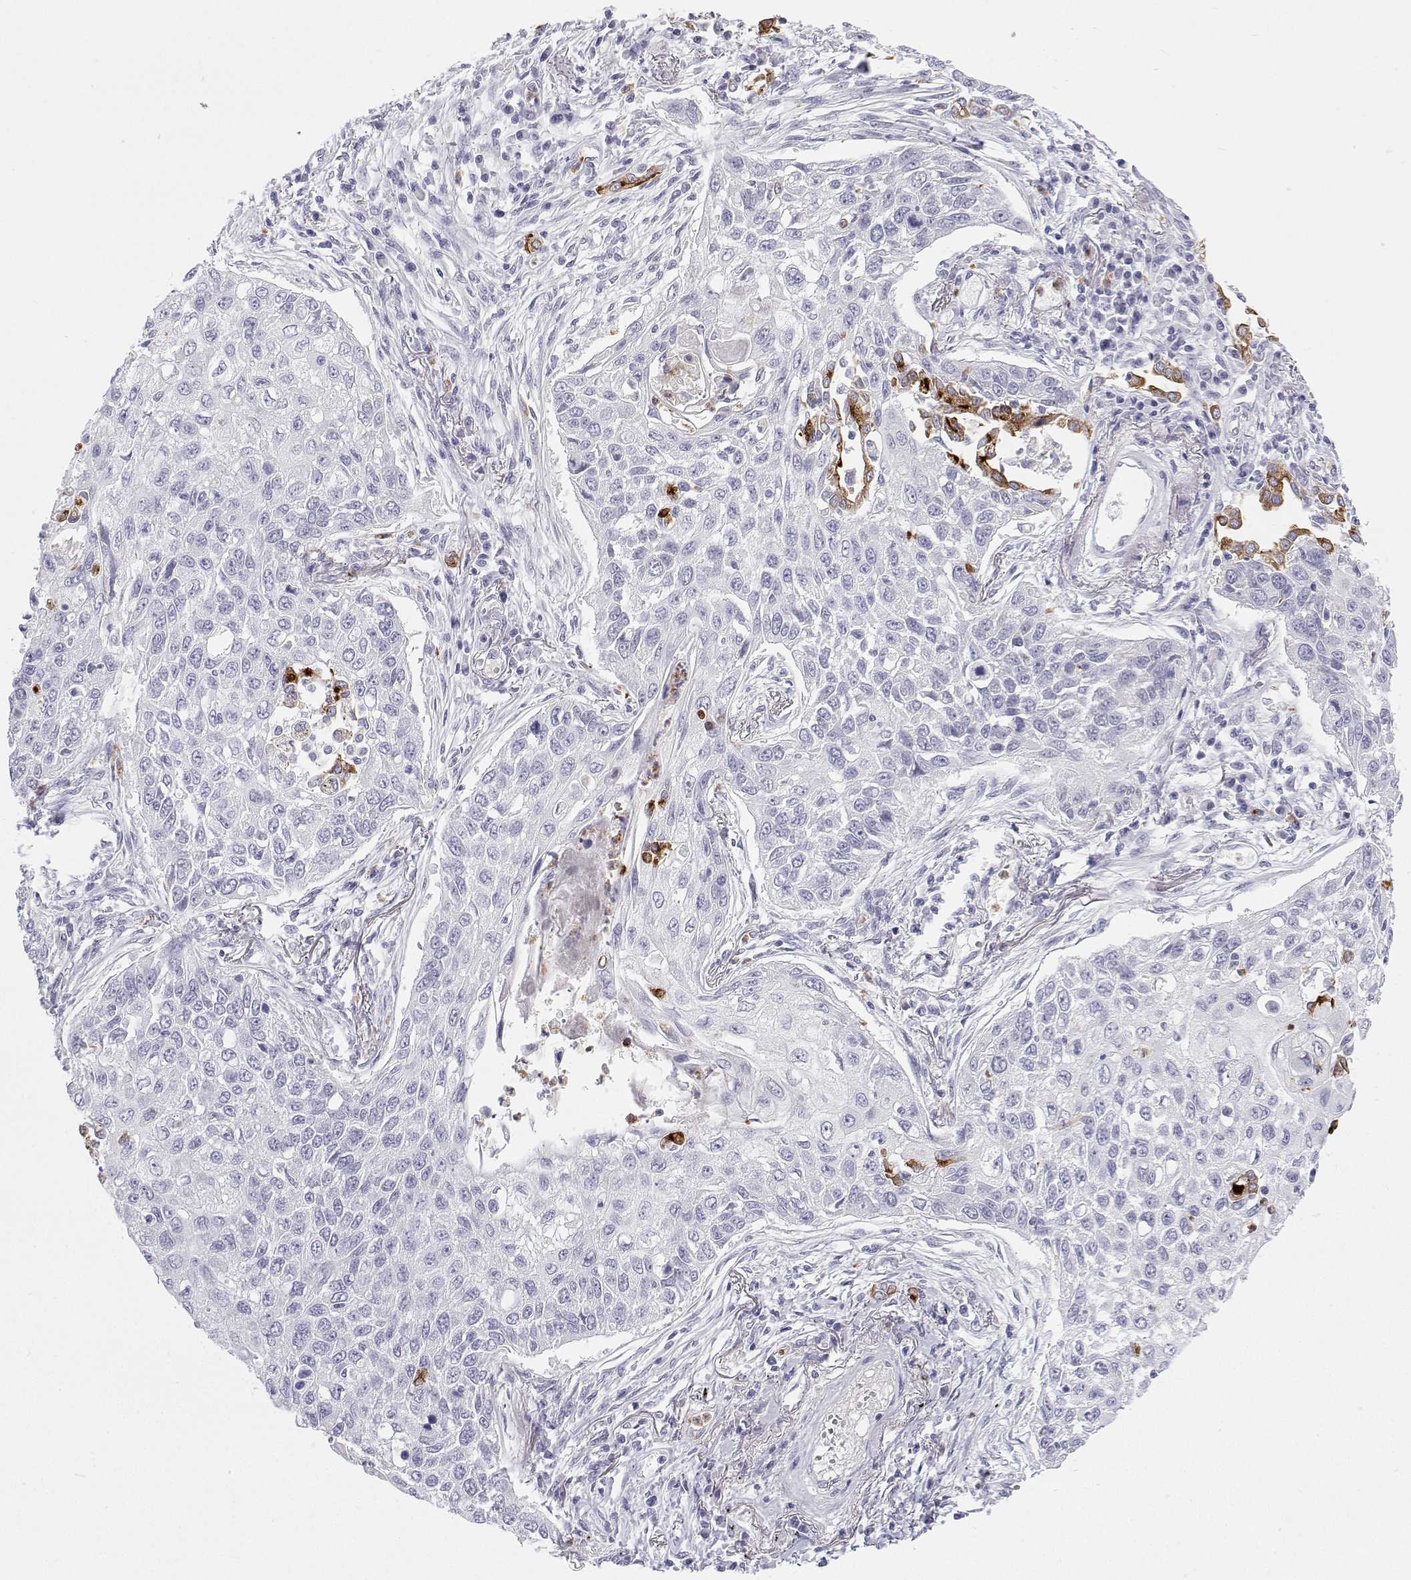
{"staining": {"intensity": "negative", "quantity": "none", "location": "none"}, "tissue": "lung cancer", "cell_type": "Tumor cells", "image_type": "cancer", "snomed": [{"axis": "morphology", "description": "Squamous cell carcinoma, NOS"}, {"axis": "topography", "description": "Lung"}], "caption": "DAB (3,3'-diaminobenzidine) immunohistochemical staining of human squamous cell carcinoma (lung) reveals no significant staining in tumor cells. The staining was performed using DAB (3,3'-diaminobenzidine) to visualize the protein expression in brown, while the nuclei were stained in blue with hematoxylin (Magnification: 20x).", "gene": "SFTPB", "patient": {"sex": "male", "age": 75}}